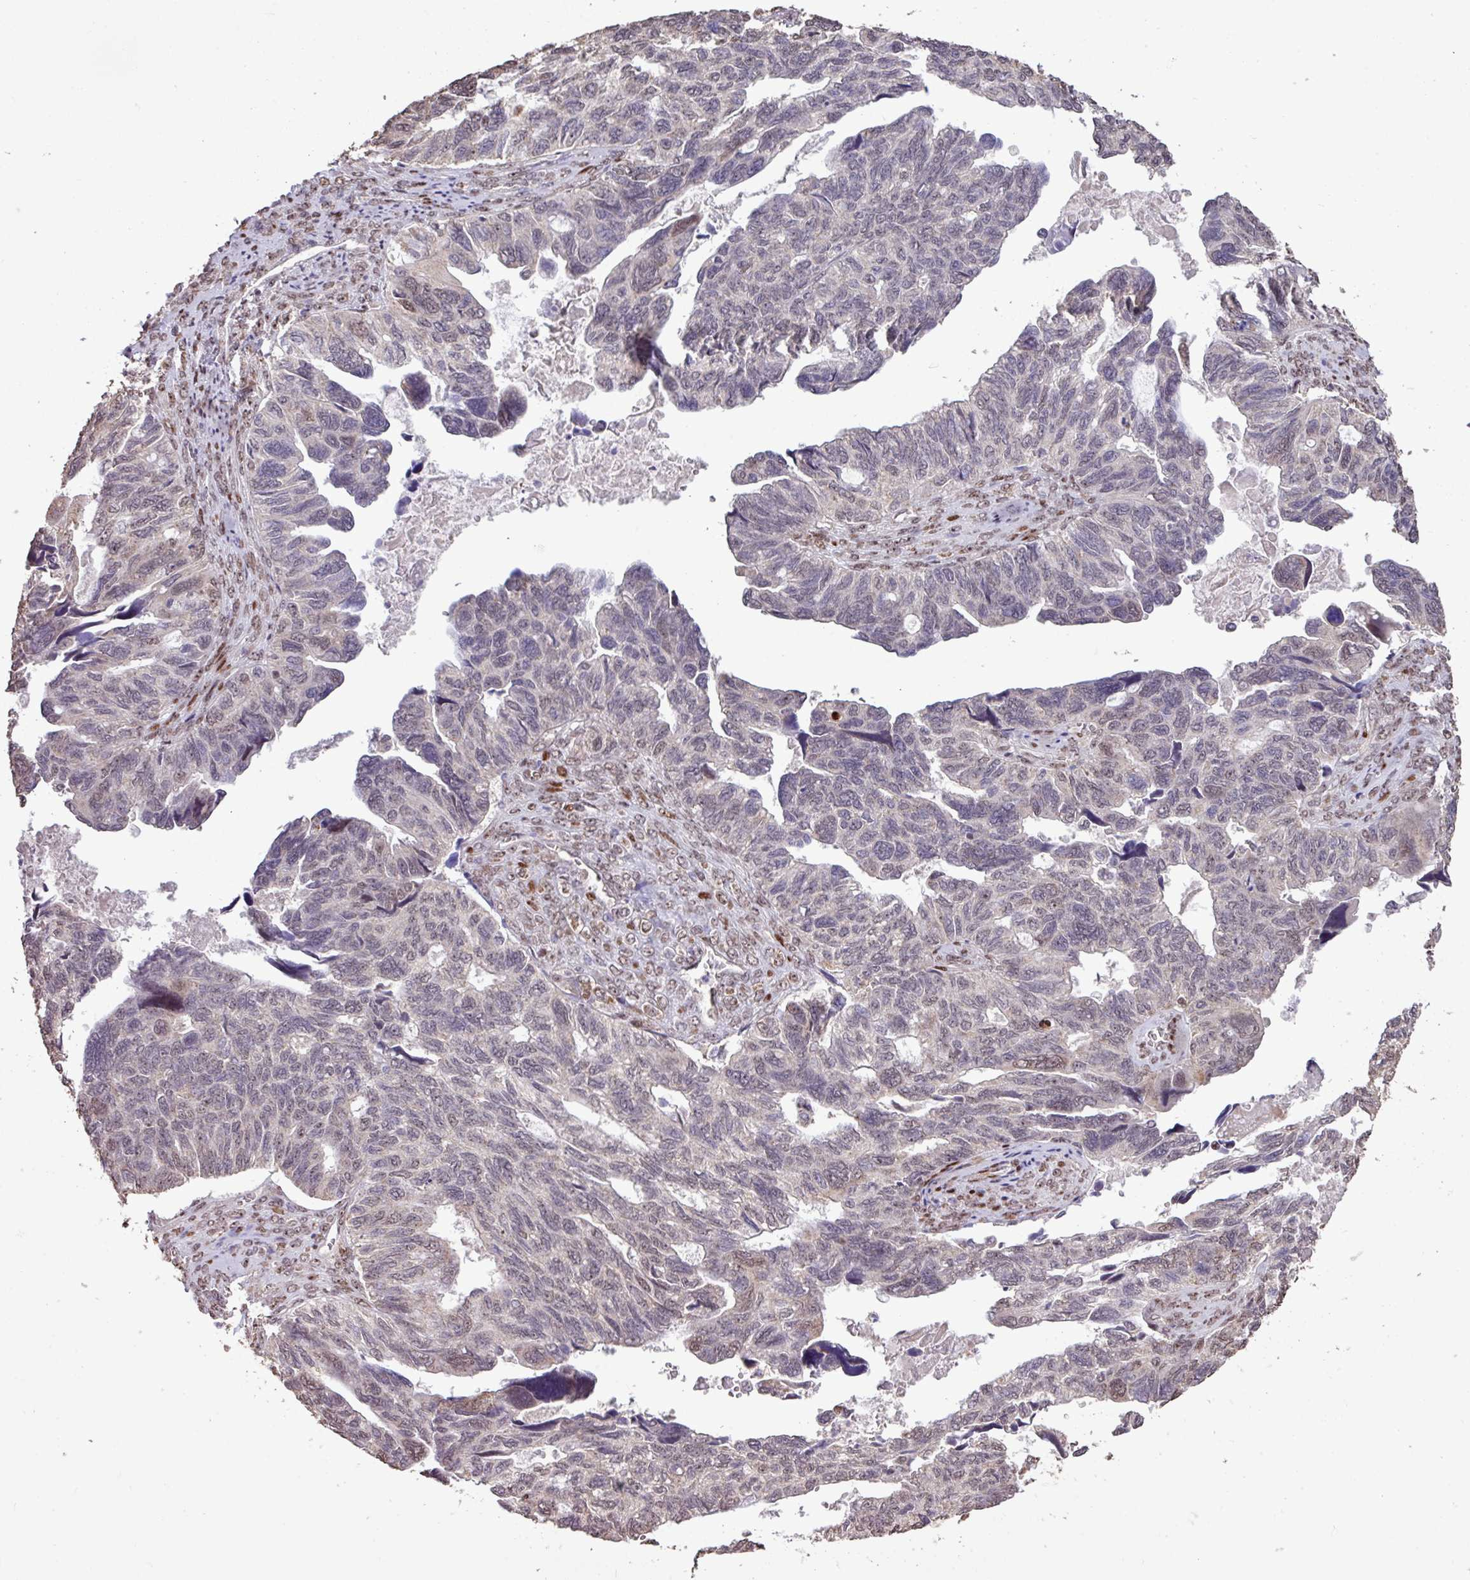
{"staining": {"intensity": "negative", "quantity": "none", "location": "none"}, "tissue": "ovarian cancer", "cell_type": "Tumor cells", "image_type": "cancer", "snomed": [{"axis": "morphology", "description": "Cystadenocarcinoma, serous, NOS"}, {"axis": "topography", "description": "Ovary"}], "caption": "Immunohistochemical staining of human ovarian serous cystadenocarcinoma displays no significant expression in tumor cells.", "gene": "ZNF709", "patient": {"sex": "female", "age": 79}}